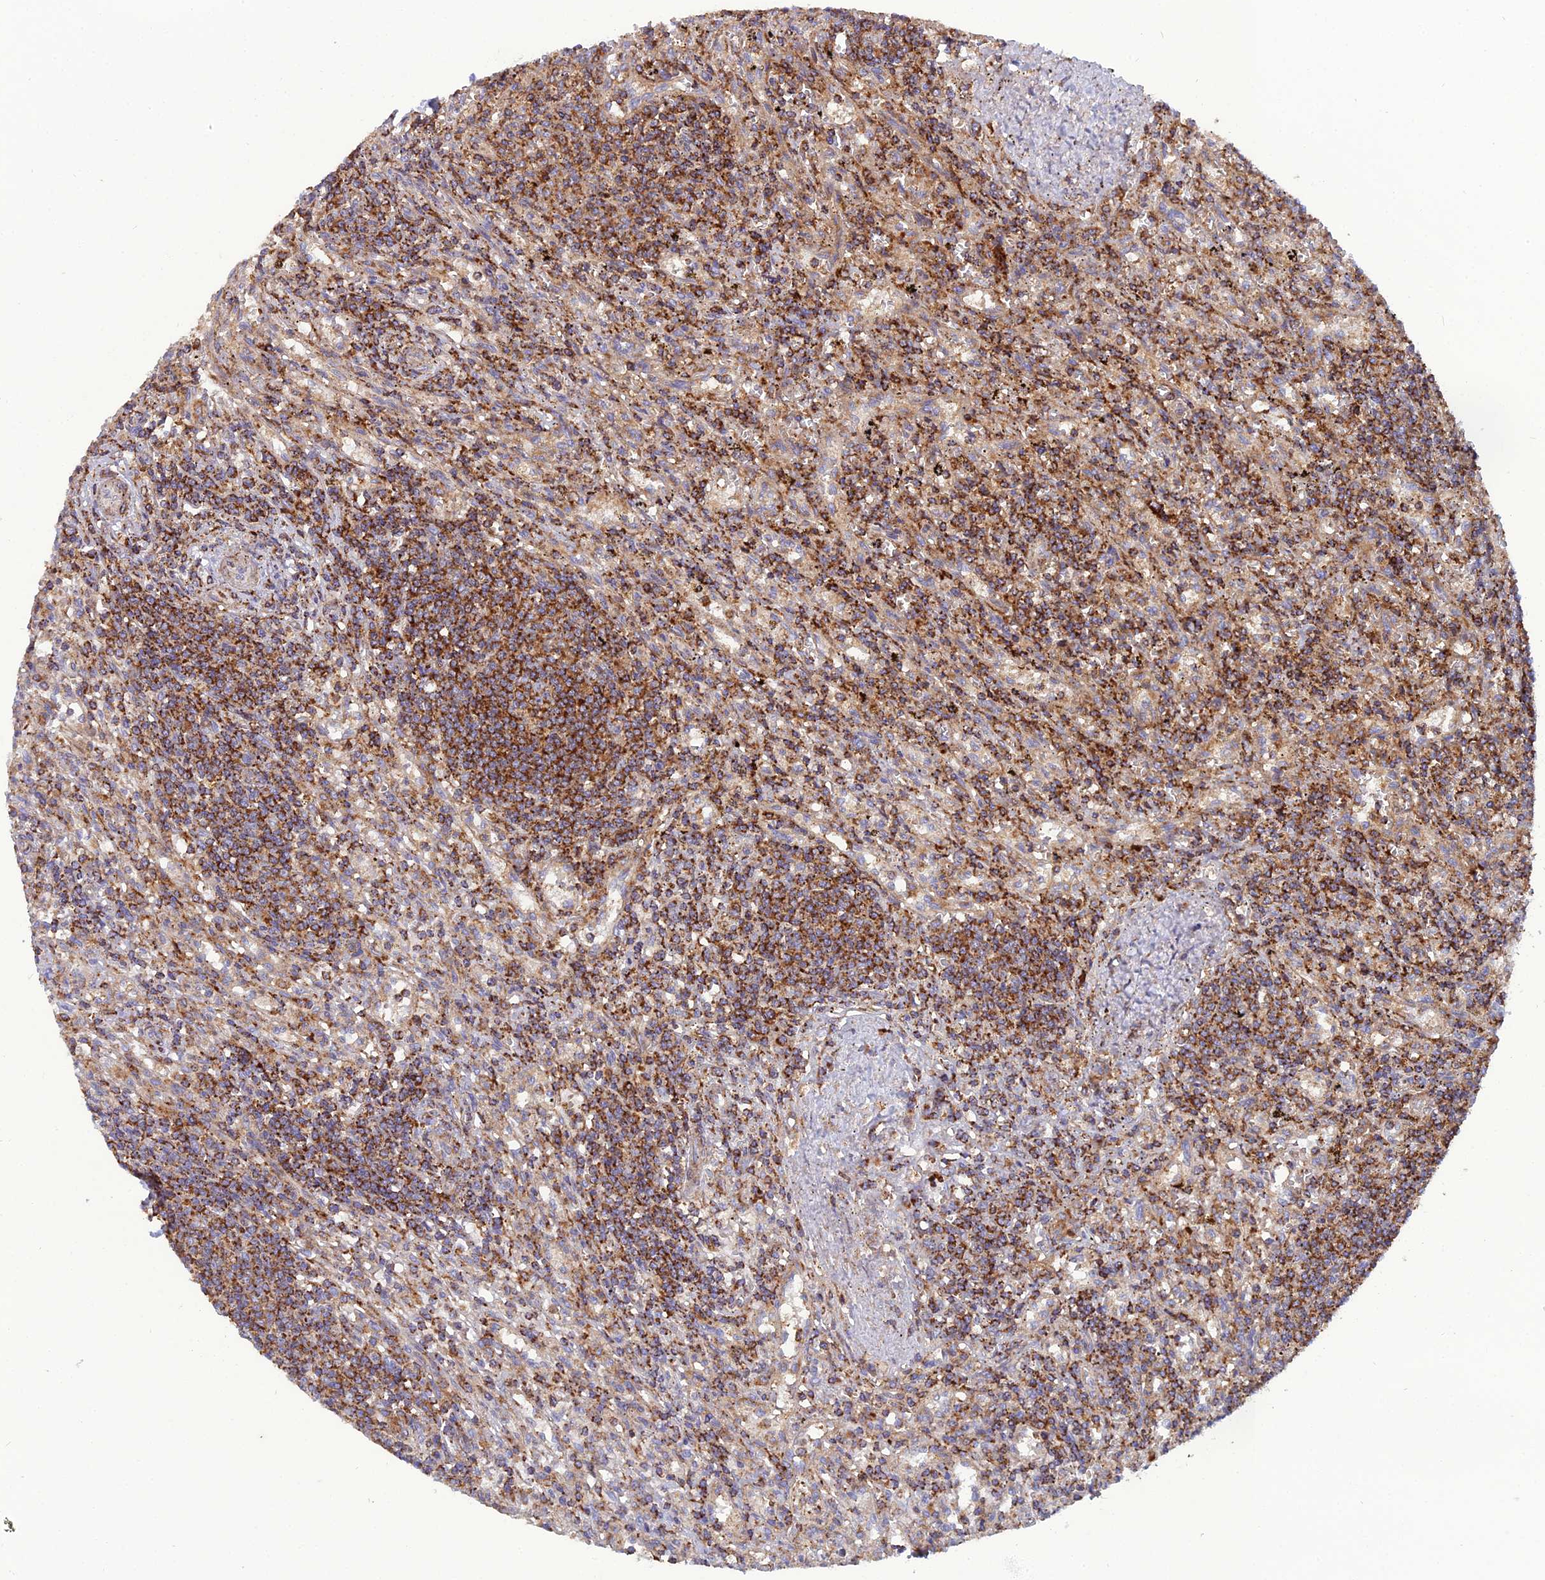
{"staining": {"intensity": "moderate", "quantity": ">75%", "location": "cytoplasmic/membranous"}, "tissue": "lymphoma", "cell_type": "Tumor cells", "image_type": "cancer", "snomed": [{"axis": "morphology", "description": "Malignant lymphoma, non-Hodgkin's type, Low grade"}, {"axis": "topography", "description": "Spleen"}], "caption": "Low-grade malignant lymphoma, non-Hodgkin's type stained with IHC demonstrates moderate cytoplasmic/membranous expression in about >75% of tumor cells.", "gene": "LNPEP", "patient": {"sex": "male", "age": 76}}